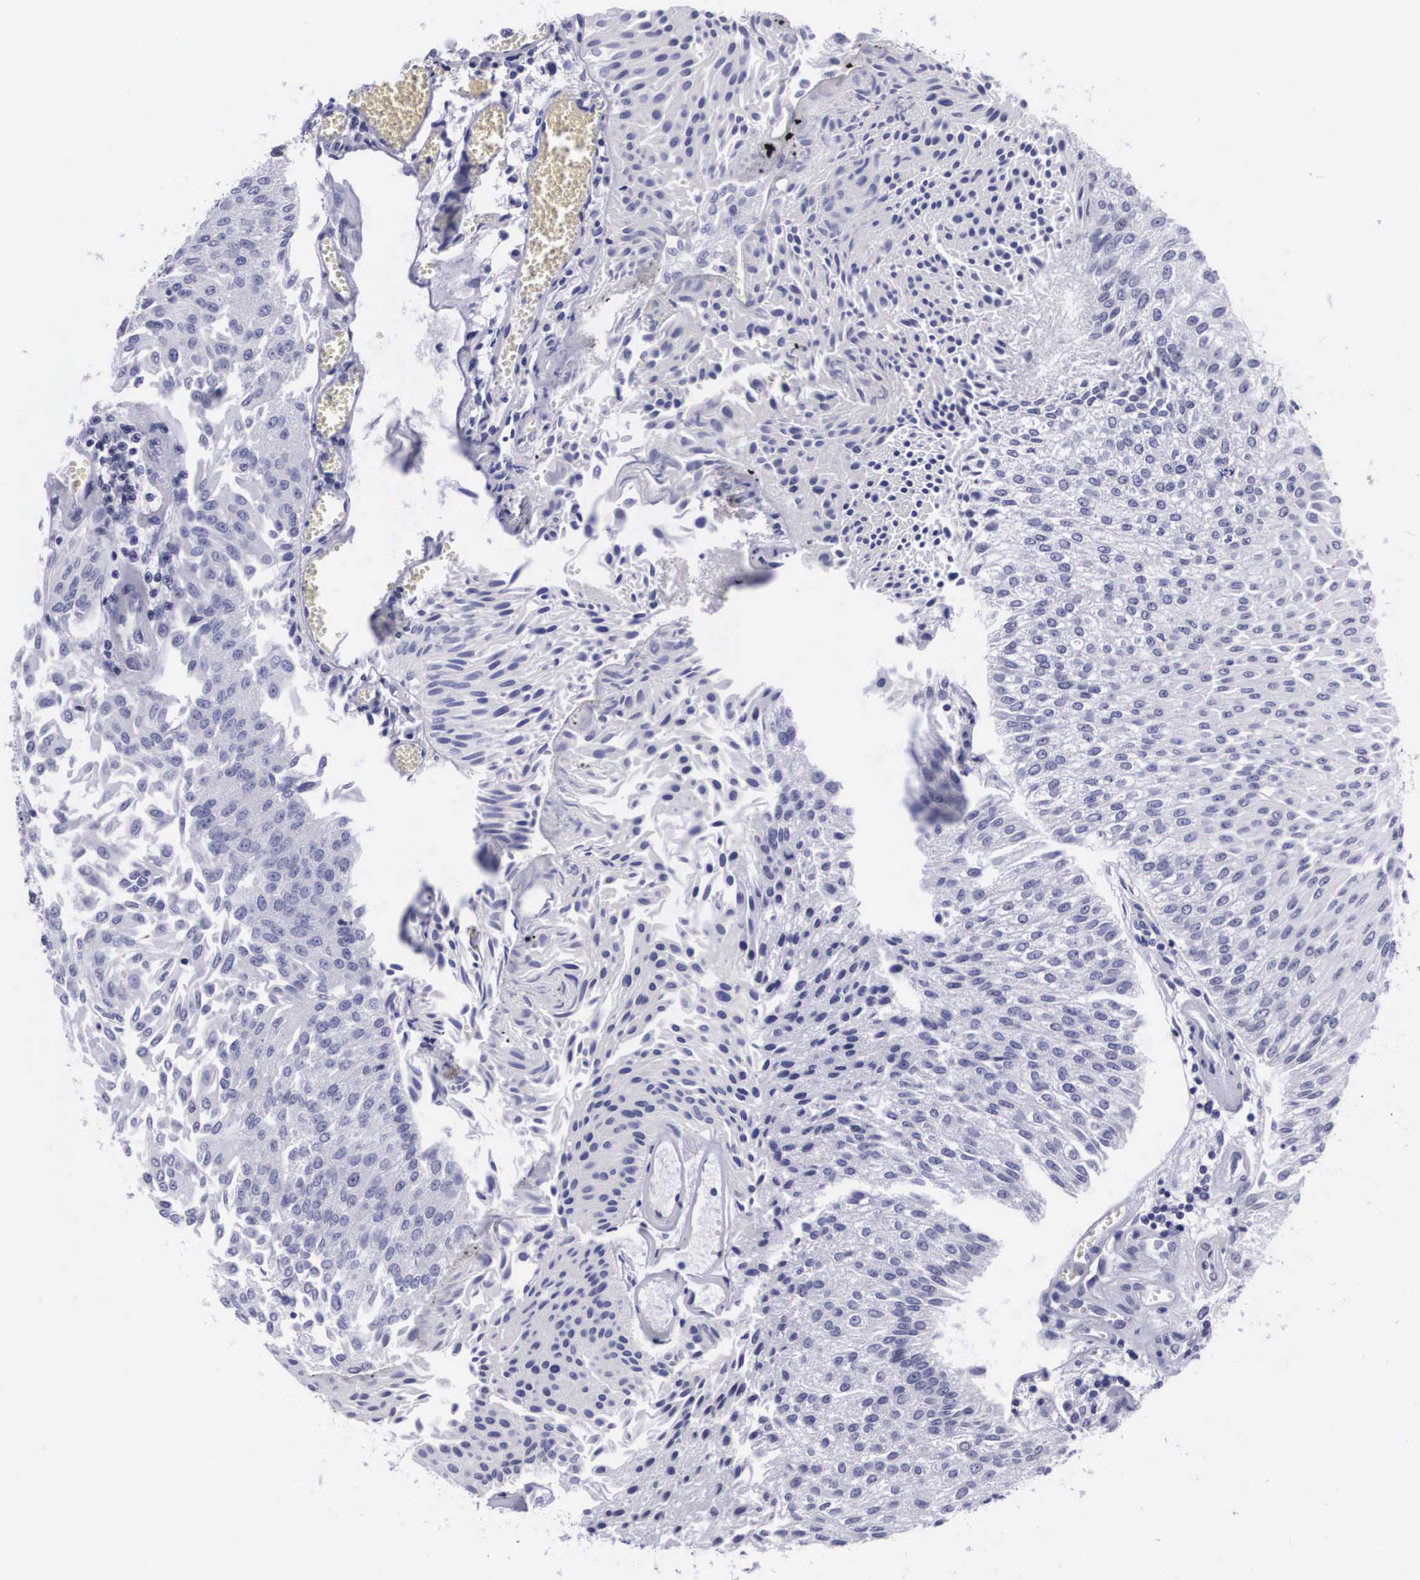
{"staining": {"intensity": "negative", "quantity": "none", "location": "none"}, "tissue": "urothelial cancer", "cell_type": "Tumor cells", "image_type": "cancer", "snomed": [{"axis": "morphology", "description": "Urothelial carcinoma, Low grade"}, {"axis": "topography", "description": "Urinary bladder"}], "caption": "Immunohistochemical staining of human urothelial cancer exhibits no significant expression in tumor cells. (DAB immunohistochemistry visualized using brightfield microscopy, high magnification).", "gene": "C22orf31", "patient": {"sex": "male", "age": 86}}